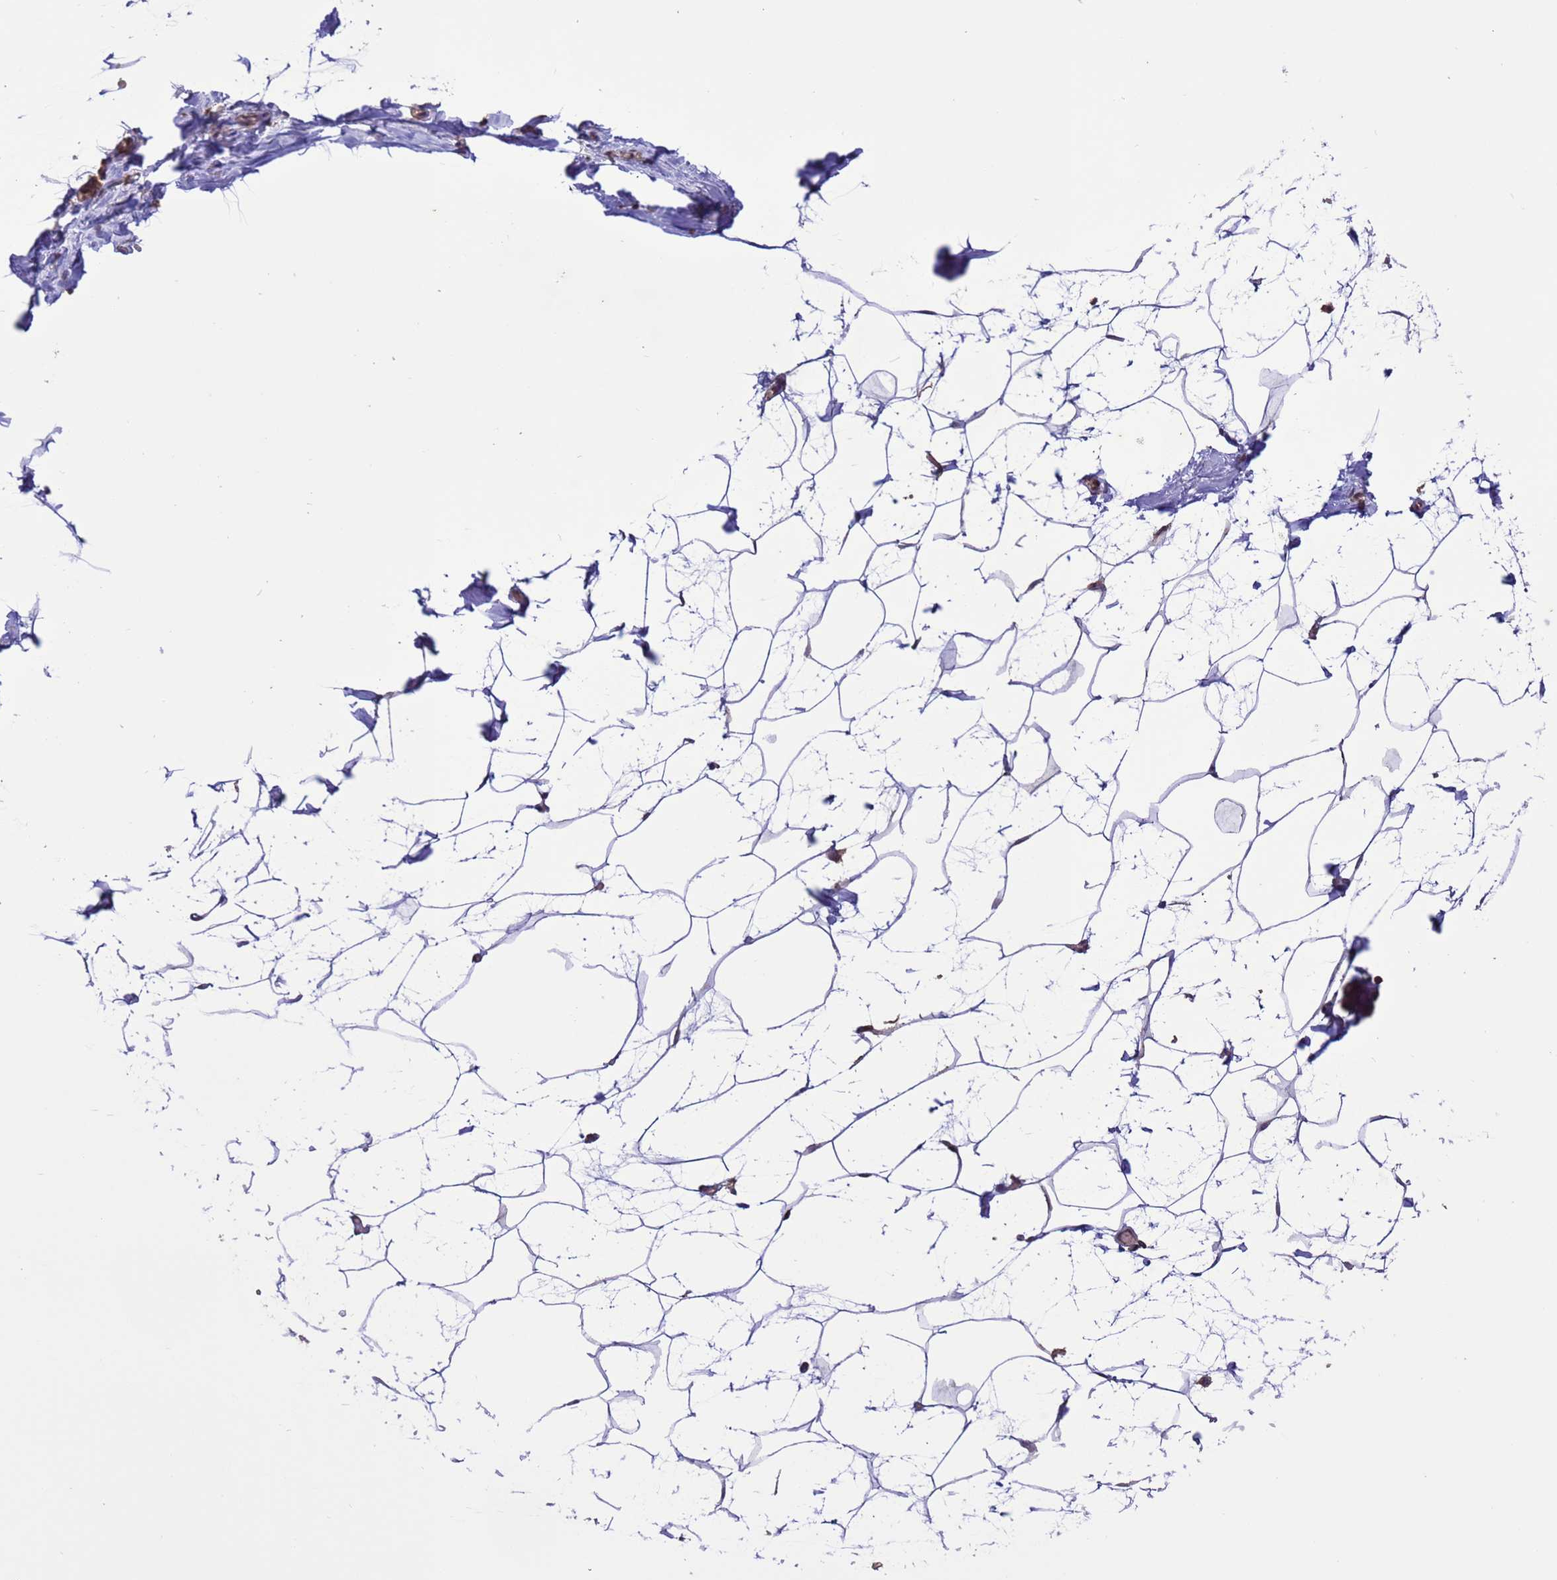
{"staining": {"intensity": "weak", "quantity": ">75%", "location": "cytoplasmic/membranous"}, "tissue": "breast", "cell_type": "Adipocytes", "image_type": "normal", "snomed": [{"axis": "morphology", "description": "Normal tissue, NOS"}, {"axis": "morphology", "description": "Lobular carcinoma"}, {"axis": "topography", "description": "Breast"}], "caption": "Immunohistochemical staining of normal breast displays weak cytoplasmic/membranous protein staining in about >75% of adipocytes.", "gene": "ARHGAP12", "patient": {"sex": "female", "age": 62}}